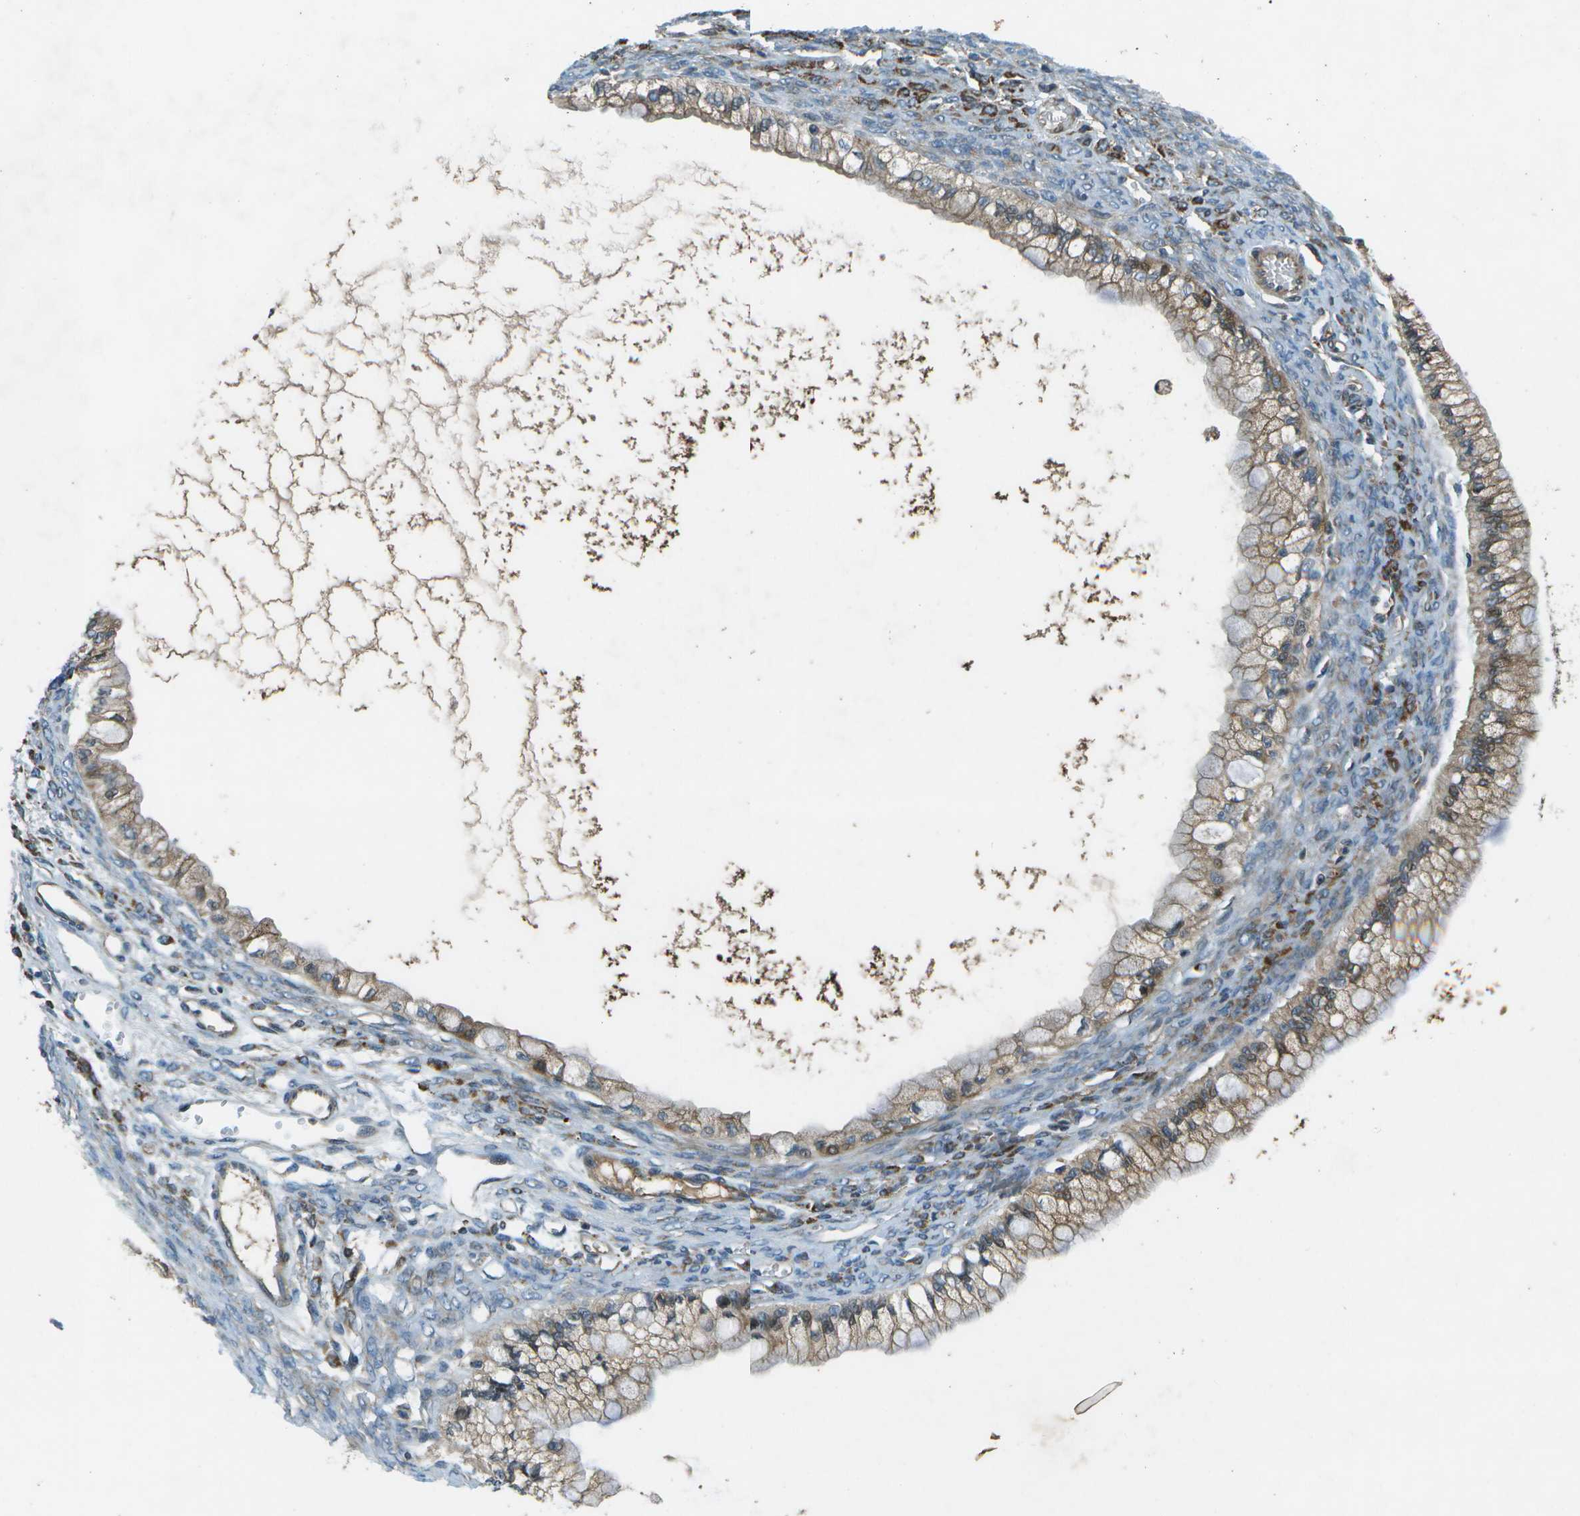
{"staining": {"intensity": "strong", "quantity": ">75%", "location": "cytoplasmic/membranous"}, "tissue": "ovarian cancer", "cell_type": "Tumor cells", "image_type": "cancer", "snomed": [{"axis": "morphology", "description": "Cystadenocarcinoma, mucinous, NOS"}, {"axis": "topography", "description": "Ovary"}], "caption": "Brown immunohistochemical staining in ovarian cancer reveals strong cytoplasmic/membranous staining in approximately >75% of tumor cells. The protein of interest is shown in brown color, while the nuclei are stained blue.", "gene": "PXYLP1", "patient": {"sex": "female", "age": 57}}